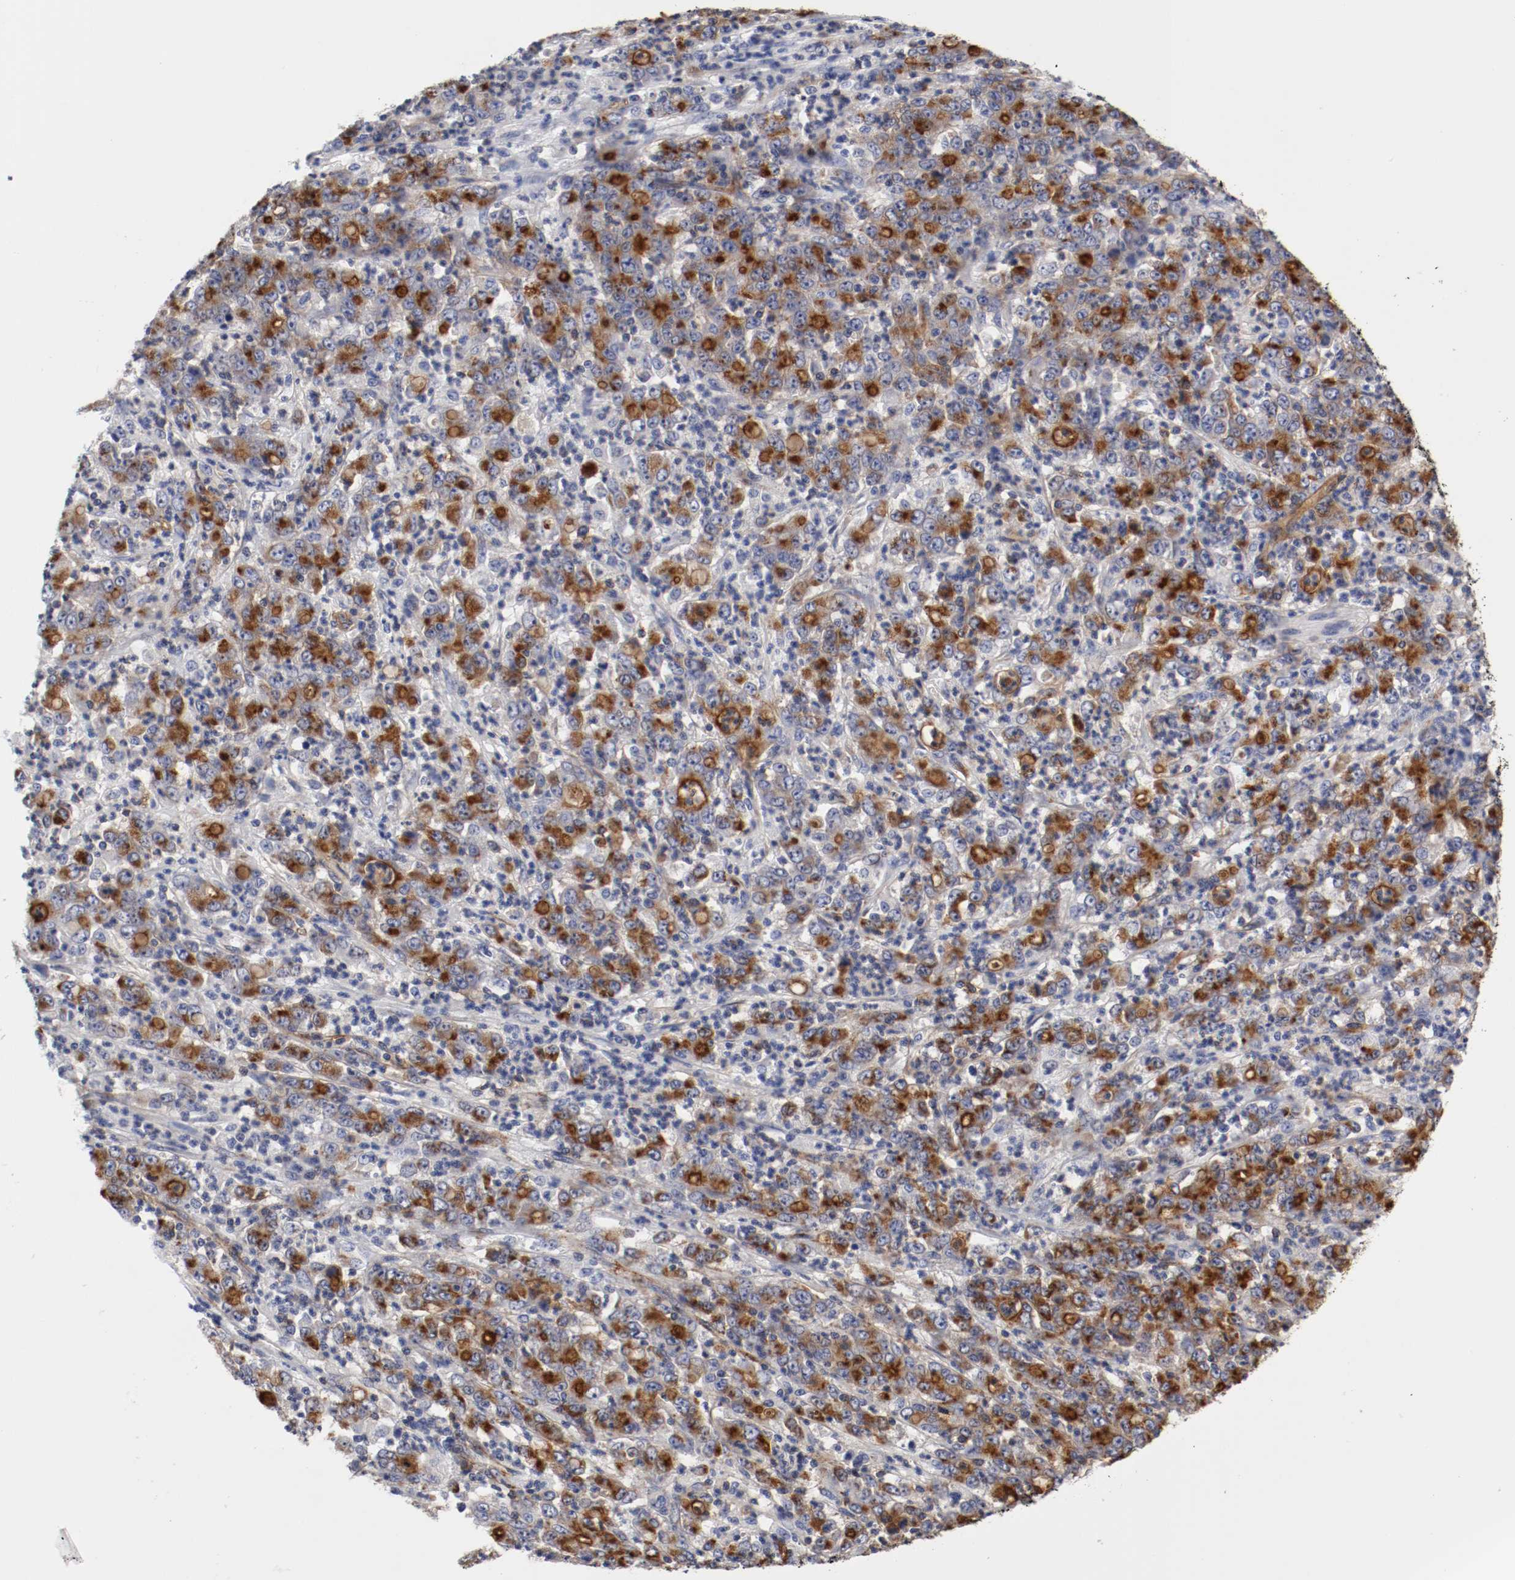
{"staining": {"intensity": "moderate", "quantity": "25%-75%", "location": "cytoplasmic/membranous"}, "tissue": "stomach cancer", "cell_type": "Tumor cells", "image_type": "cancer", "snomed": [{"axis": "morphology", "description": "Adenocarcinoma, NOS"}, {"axis": "topography", "description": "Stomach, lower"}], "caption": "Protein expression analysis of human adenocarcinoma (stomach) reveals moderate cytoplasmic/membranous staining in about 25%-75% of tumor cells.", "gene": "IFITM1", "patient": {"sex": "female", "age": 71}}